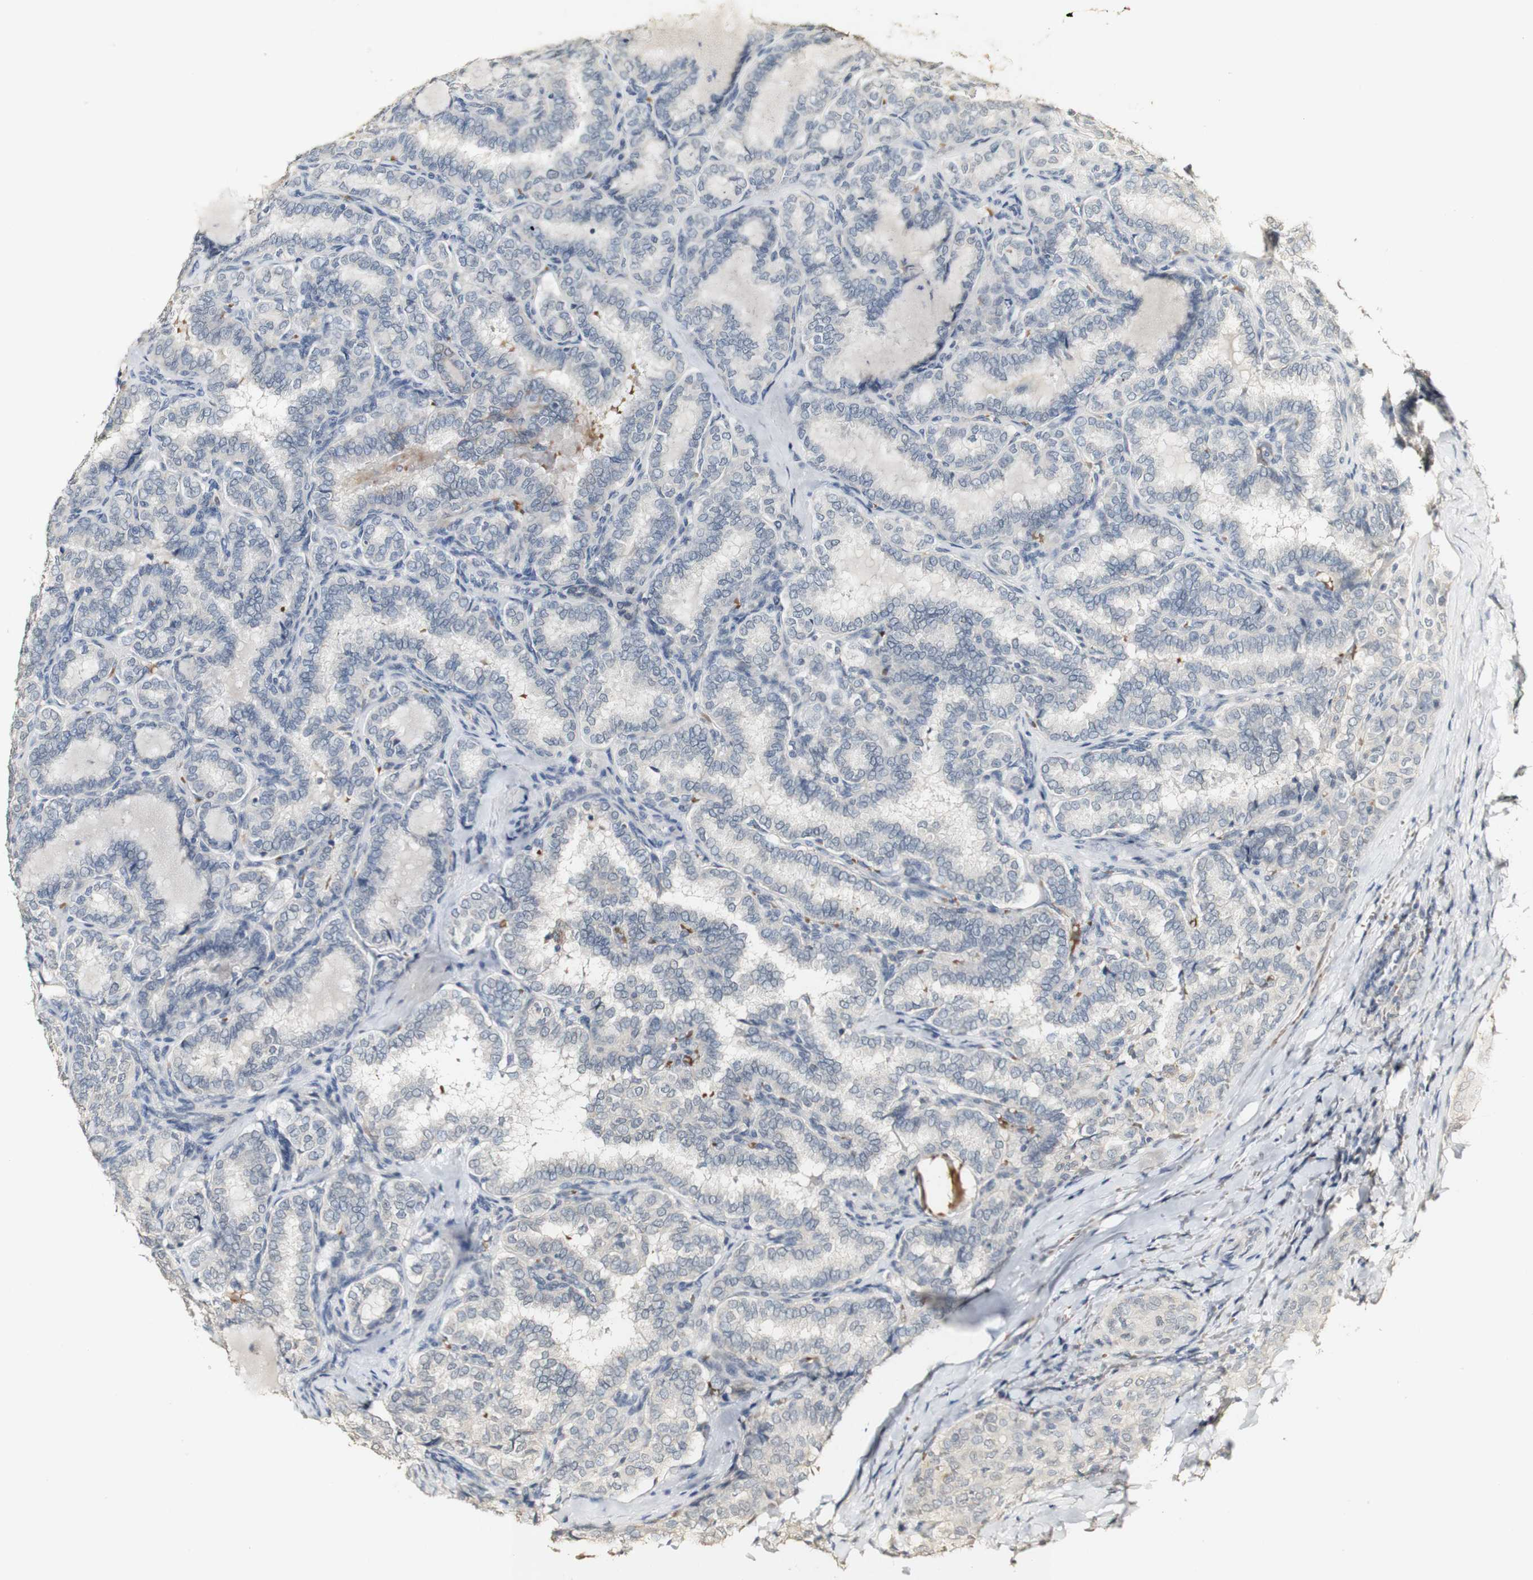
{"staining": {"intensity": "negative", "quantity": "none", "location": "none"}, "tissue": "thyroid cancer", "cell_type": "Tumor cells", "image_type": "cancer", "snomed": [{"axis": "morphology", "description": "Normal tissue, NOS"}, {"axis": "morphology", "description": "Papillary adenocarcinoma, NOS"}, {"axis": "topography", "description": "Thyroid gland"}], "caption": "High magnification brightfield microscopy of thyroid cancer (papillary adenocarcinoma) stained with DAB (3,3'-diaminobenzidine) (brown) and counterstained with hematoxylin (blue): tumor cells show no significant staining.", "gene": "SYT7", "patient": {"sex": "female", "age": 30}}